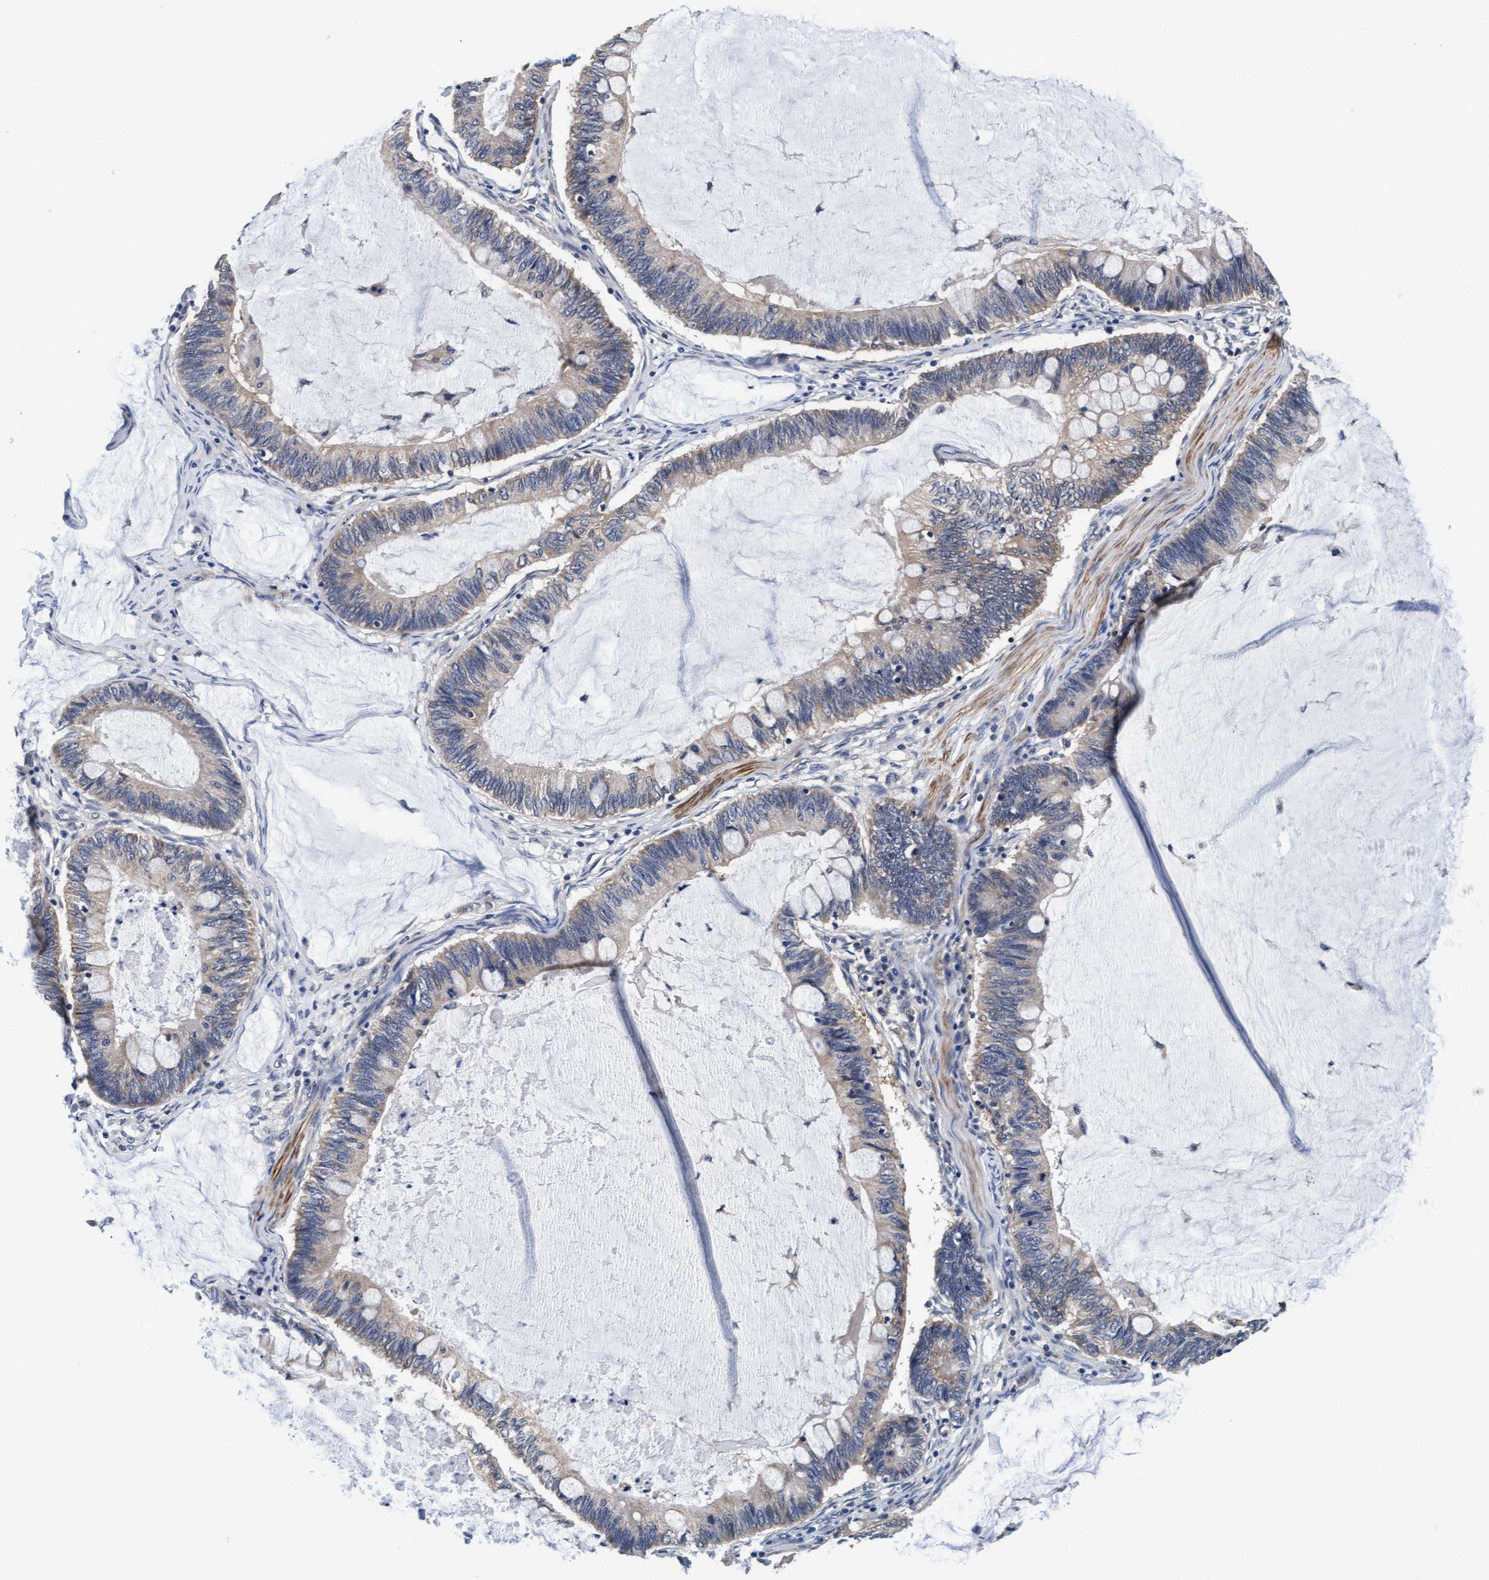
{"staining": {"intensity": "weak", "quantity": "<25%", "location": "cytoplasmic/membranous"}, "tissue": "ovarian cancer", "cell_type": "Tumor cells", "image_type": "cancer", "snomed": [{"axis": "morphology", "description": "Cystadenocarcinoma, mucinous, NOS"}, {"axis": "topography", "description": "Ovary"}], "caption": "A photomicrograph of human ovarian cancer is negative for staining in tumor cells.", "gene": "EFCAB13", "patient": {"sex": "female", "age": 61}}